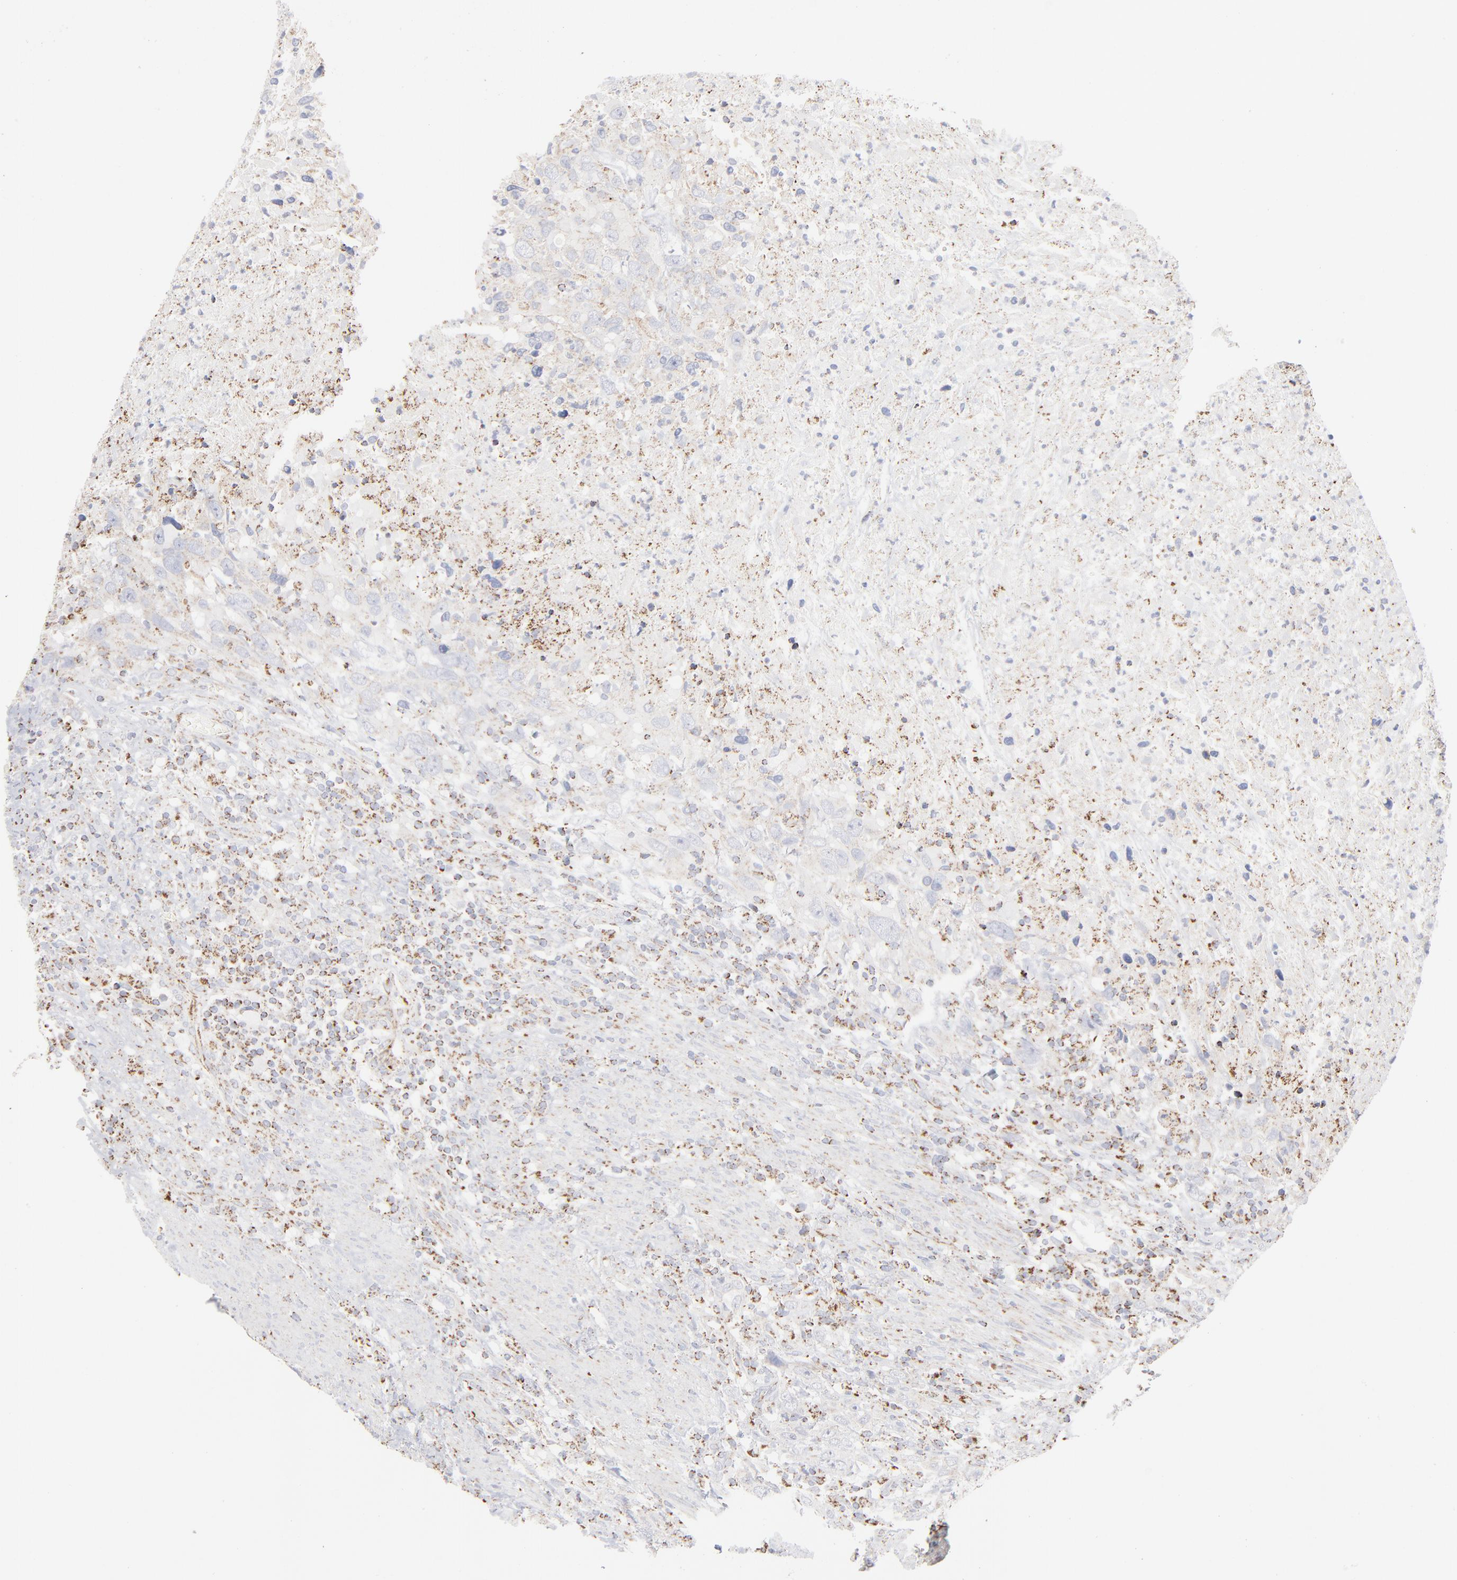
{"staining": {"intensity": "moderate", "quantity": "25%-75%", "location": "cytoplasmic/membranous"}, "tissue": "urothelial cancer", "cell_type": "Tumor cells", "image_type": "cancer", "snomed": [{"axis": "morphology", "description": "Urothelial carcinoma, High grade"}, {"axis": "topography", "description": "Urinary bladder"}], "caption": "Moderate cytoplasmic/membranous protein positivity is present in approximately 25%-75% of tumor cells in urothelial cancer. The protein is stained brown, and the nuclei are stained in blue (DAB (3,3'-diaminobenzidine) IHC with brightfield microscopy, high magnification).", "gene": "ASB3", "patient": {"sex": "male", "age": 61}}